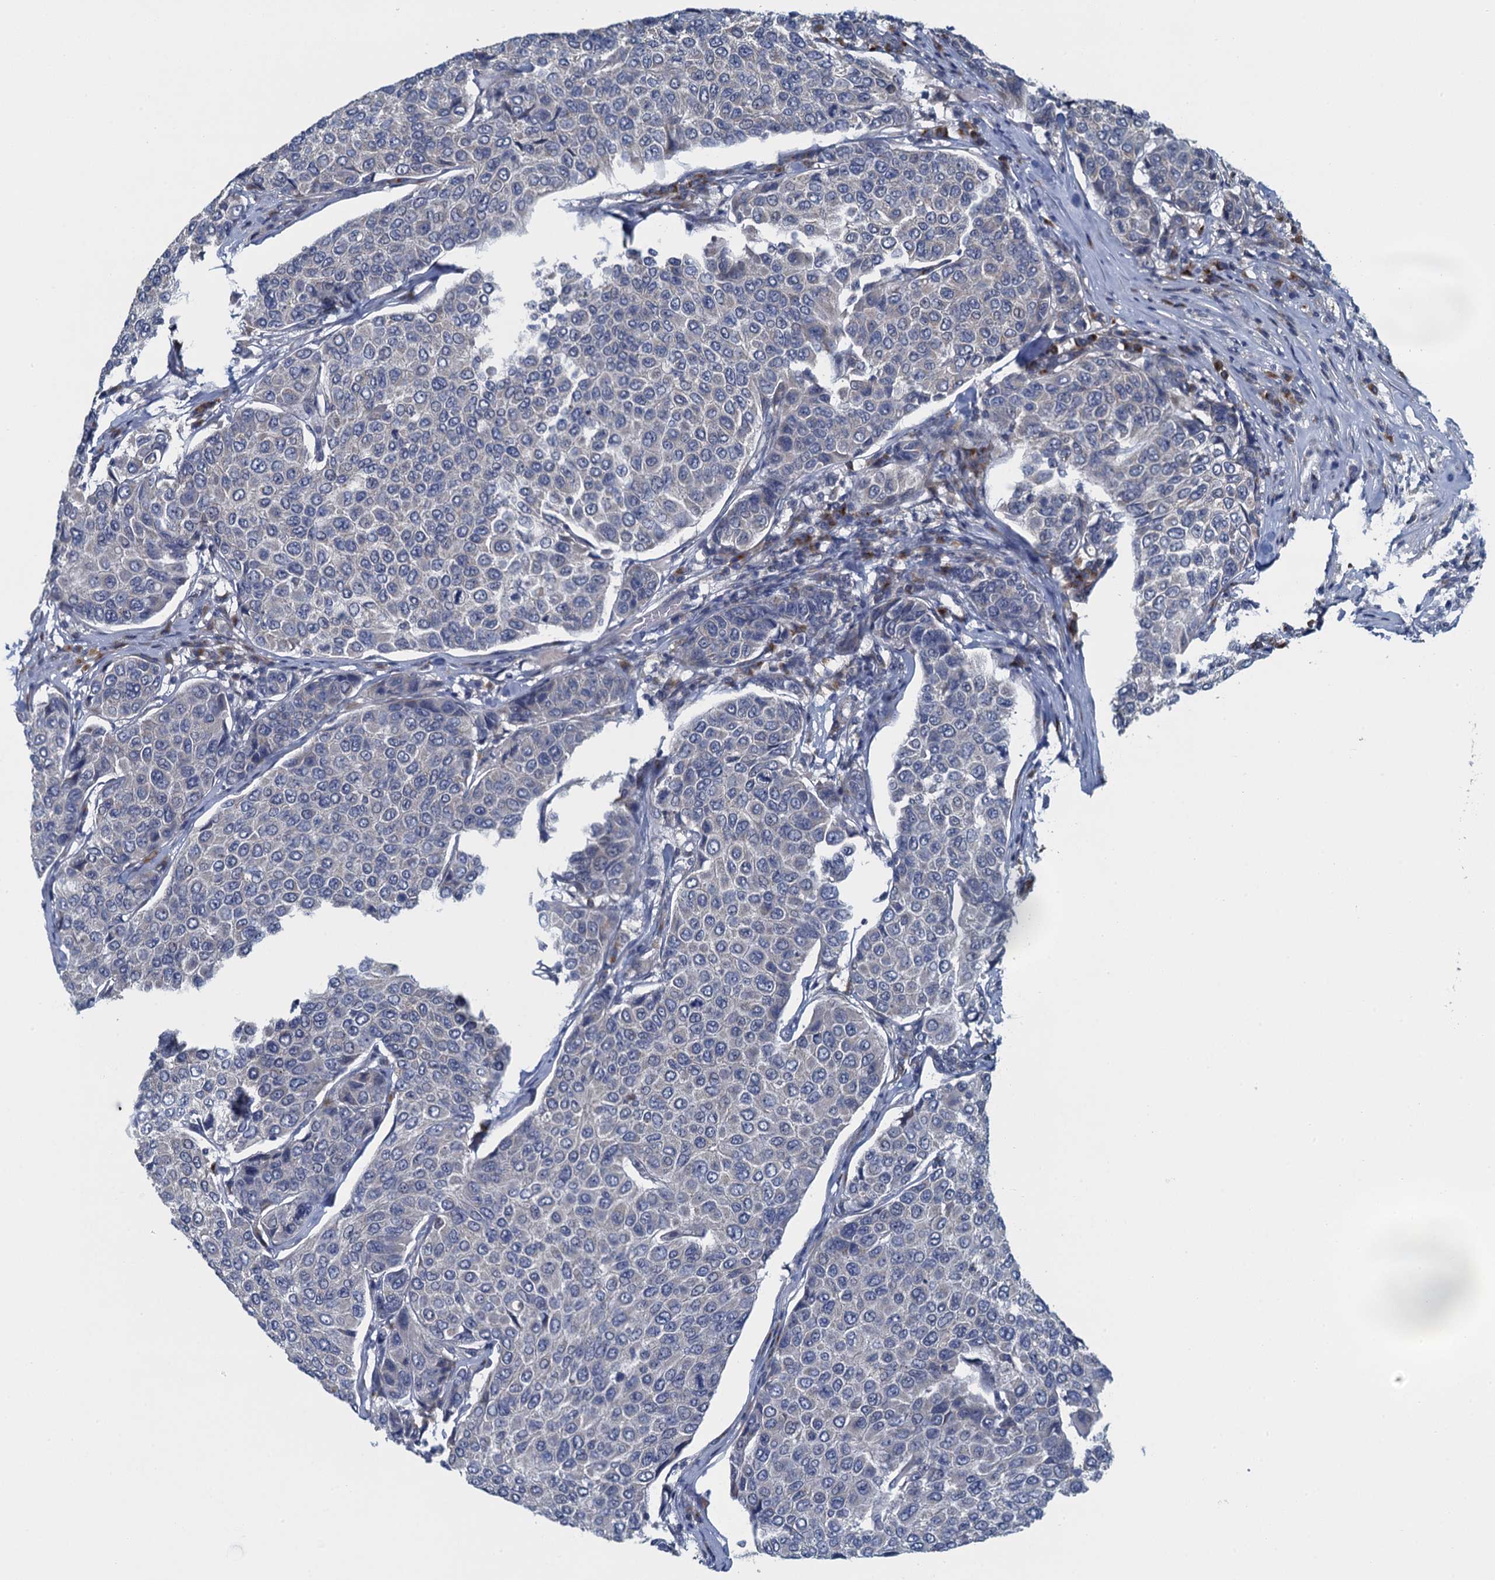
{"staining": {"intensity": "negative", "quantity": "none", "location": "none"}, "tissue": "breast cancer", "cell_type": "Tumor cells", "image_type": "cancer", "snomed": [{"axis": "morphology", "description": "Duct carcinoma"}, {"axis": "topography", "description": "Breast"}], "caption": "The photomicrograph shows no significant positivity in tumor cells of breast cancer.", "gene": "ALG2", "patient": {"sex": "female", "age": 55}}